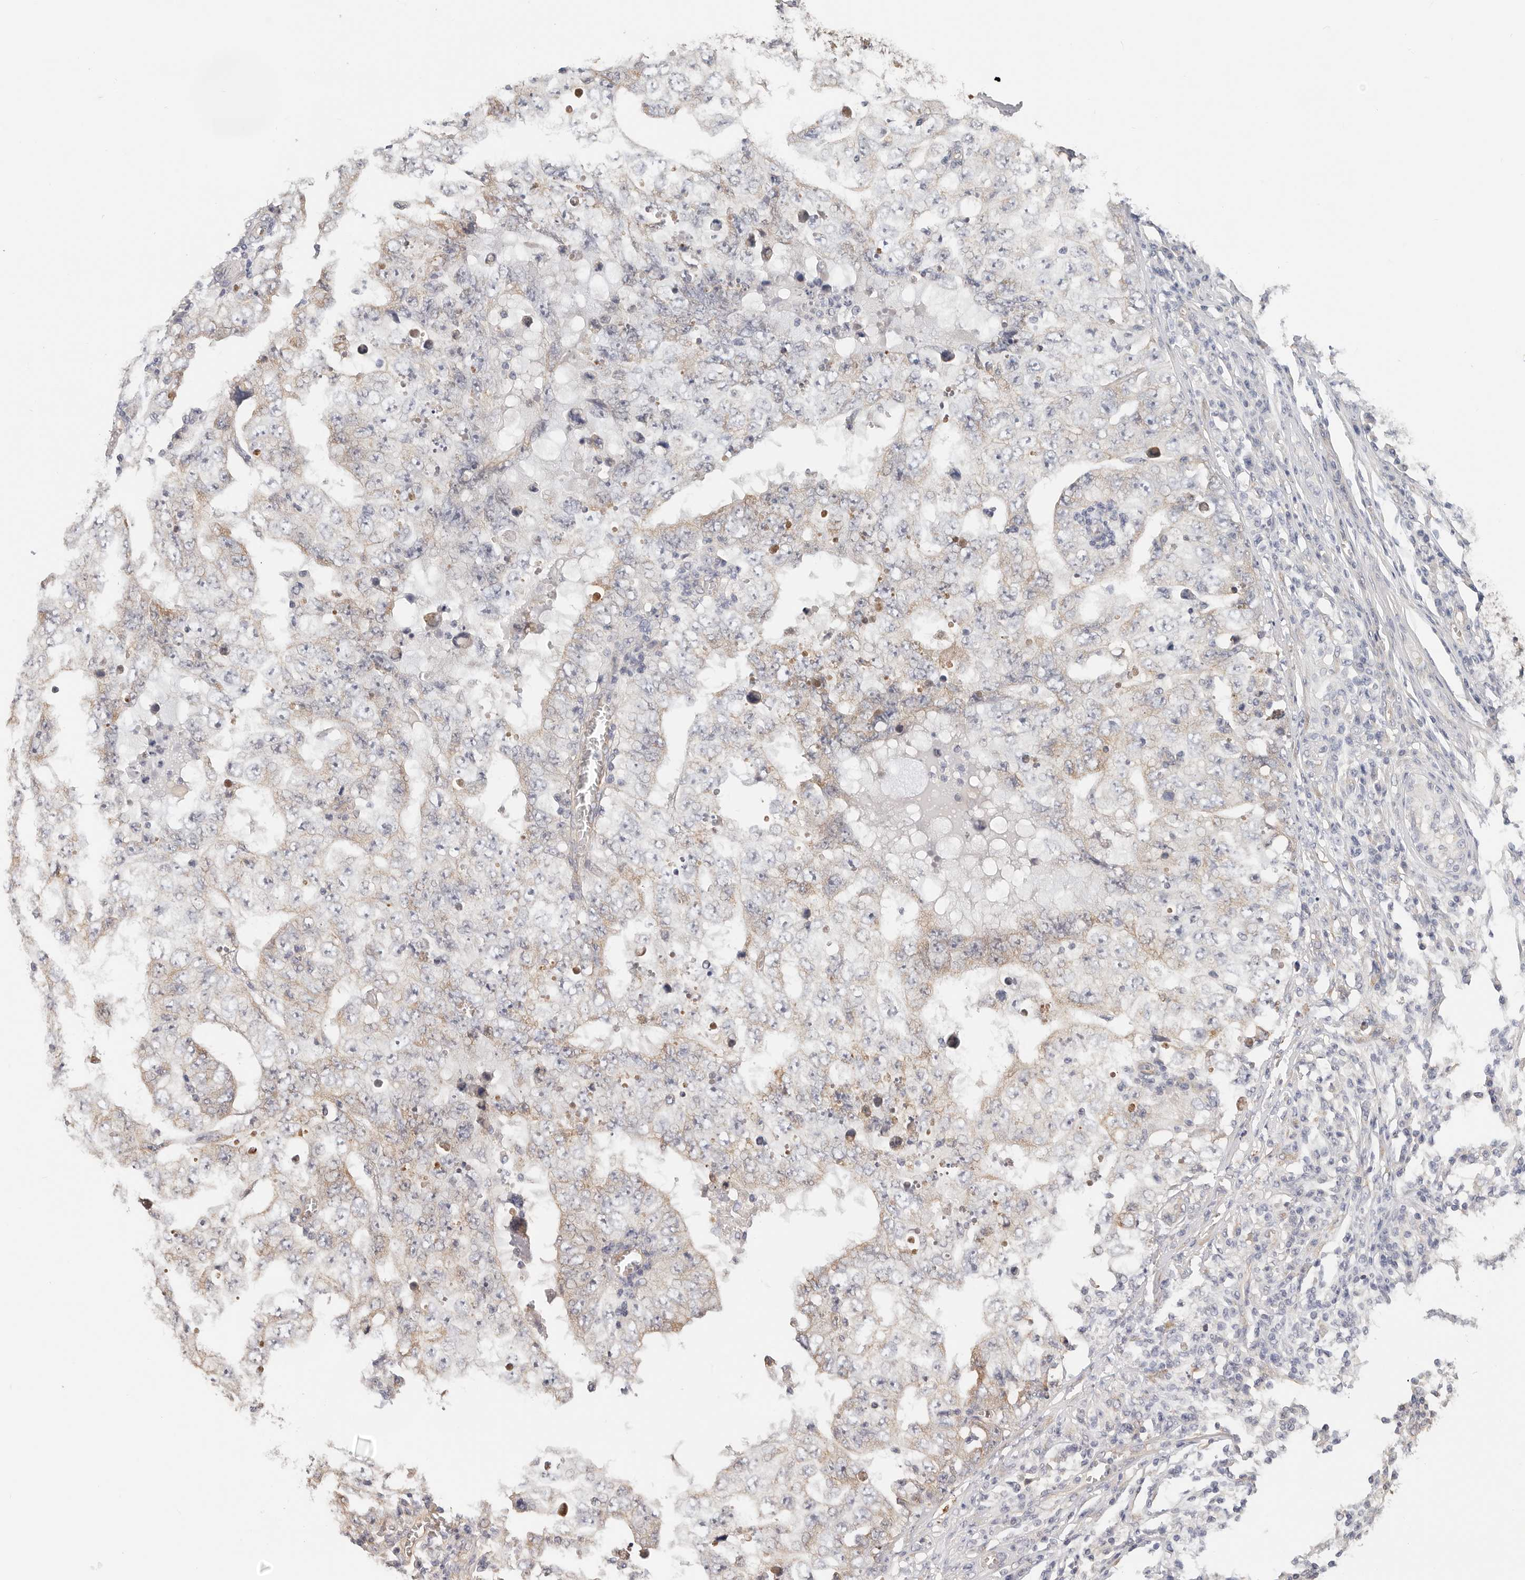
{"staining": {"intensity": "weak", "quantity": "25%-75%", "location": "cytoplasmic/membranous"}, "tissue": "testis cancer", "cell_type": "Tumor cells", "image_type": "cancer", "snomed": [{"axis": "morphology", "description": "Carcinoma, Embryonal, NOS"}, {"axis": "topography", "description": "Testis"}], "caption": "The immunohistochemical stain shows weak cytoplasmic/membranous positivity in tumor cells of testis cancer tissue. (DAB IHC, brown staining for protein, blue staining for nuclei).", "gene": "AFDN", "patient": {"sex": "male", "age": 26}}